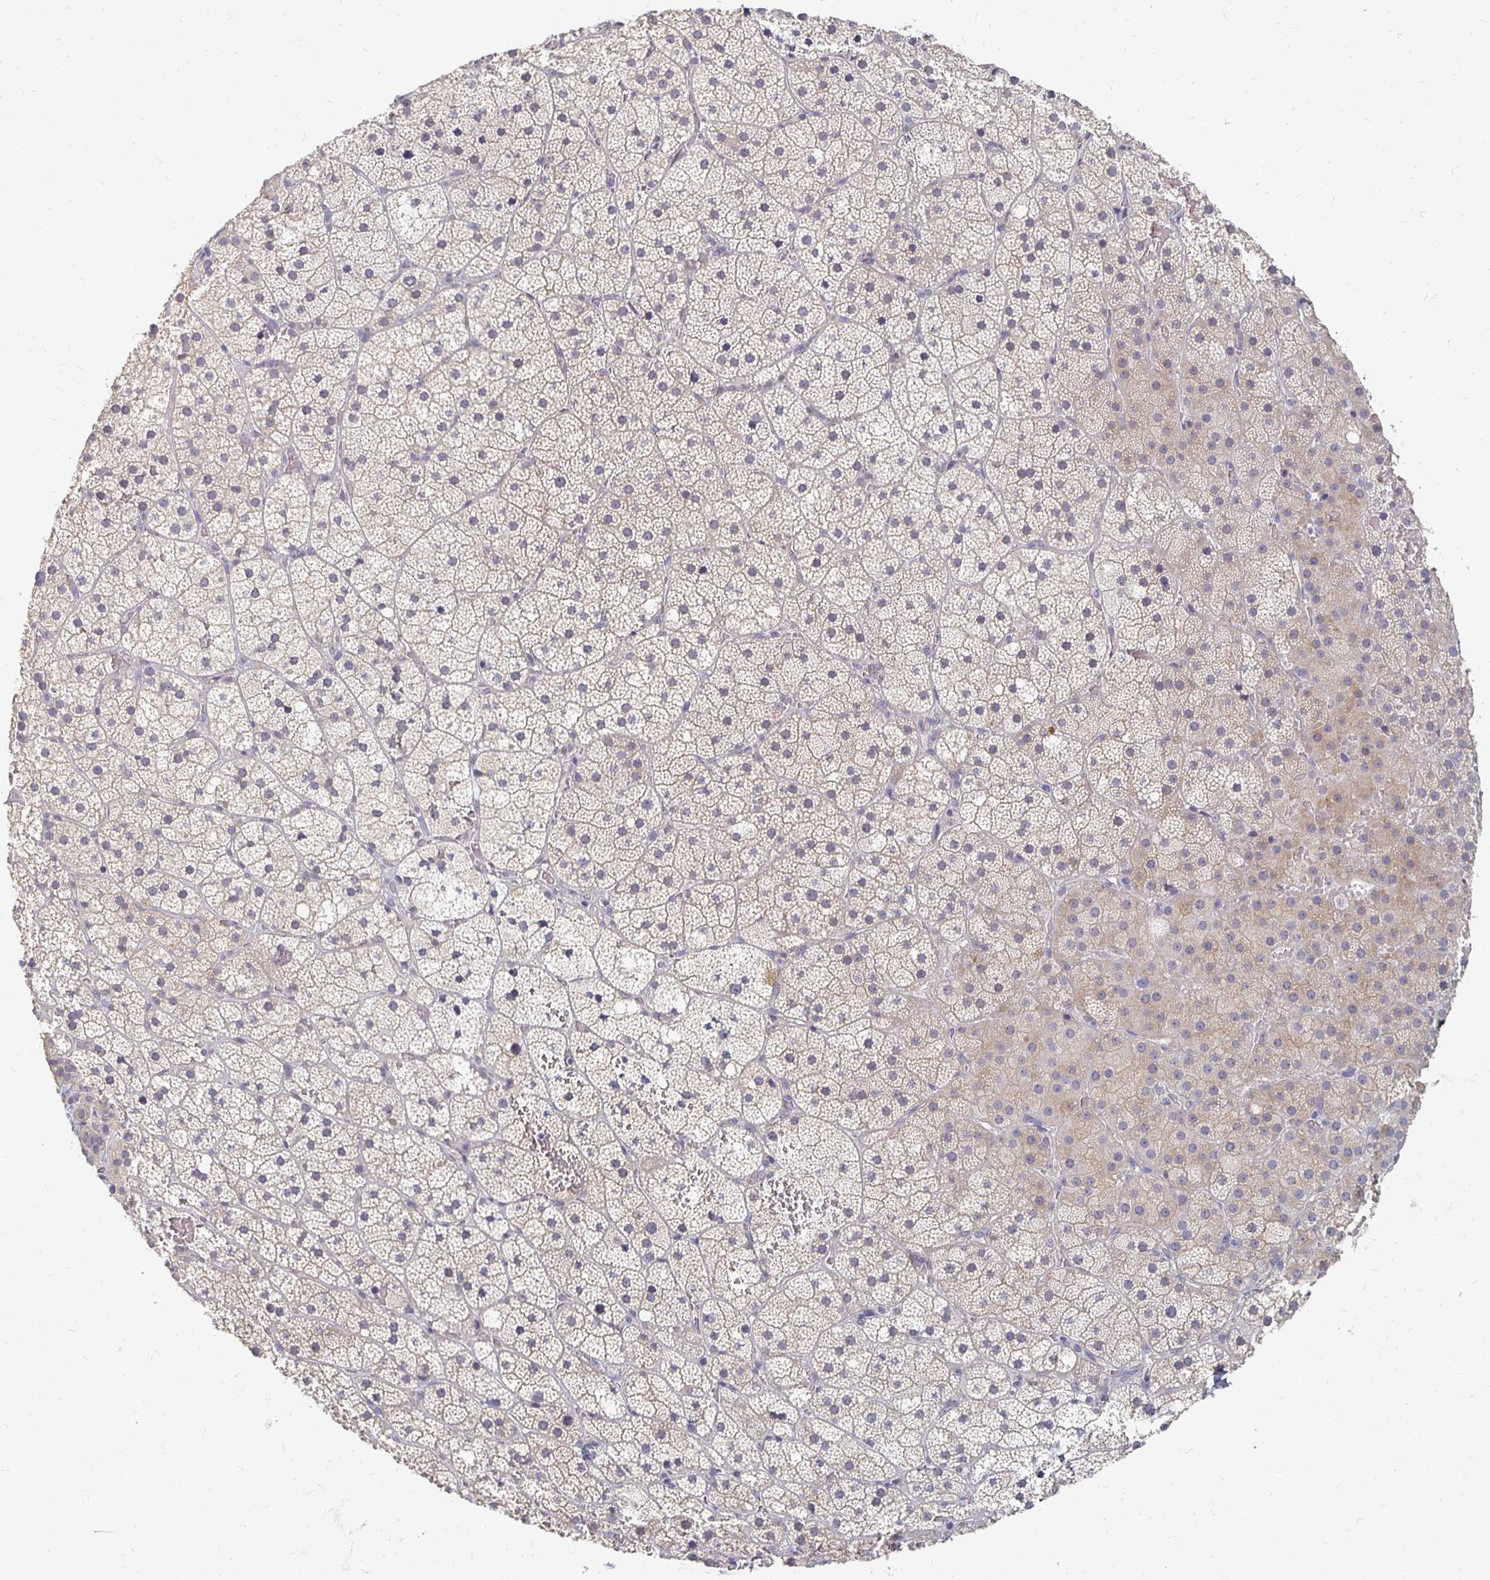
{"staining": {"intensity": "weak", "quantity": "25%-75%", "location": "cytoplasmic/membranous"}, "tissue": "adrenal gland", "cell_type": "Glandular cells", "image_type": "normal", "snomed": [{"axis": "morphology", "description": "Normal tissue, NOS"}, {"axis": "topography", "description": "Adrenal gland"}], "caption": "Protein expression by immunohistochemistry reveals weak cytoplasmic/membranous staining in approximately 25%-75% of glandular cells in benign adrenal gland. The staining is performed using DAB (3,3'-diaminobenzidine) brown chromogen to label protein expression. The nuclei are counter-stained blue using hematoxylin.", "gene": "FKRP", "patient": {"sex": "male", "age": 53}}